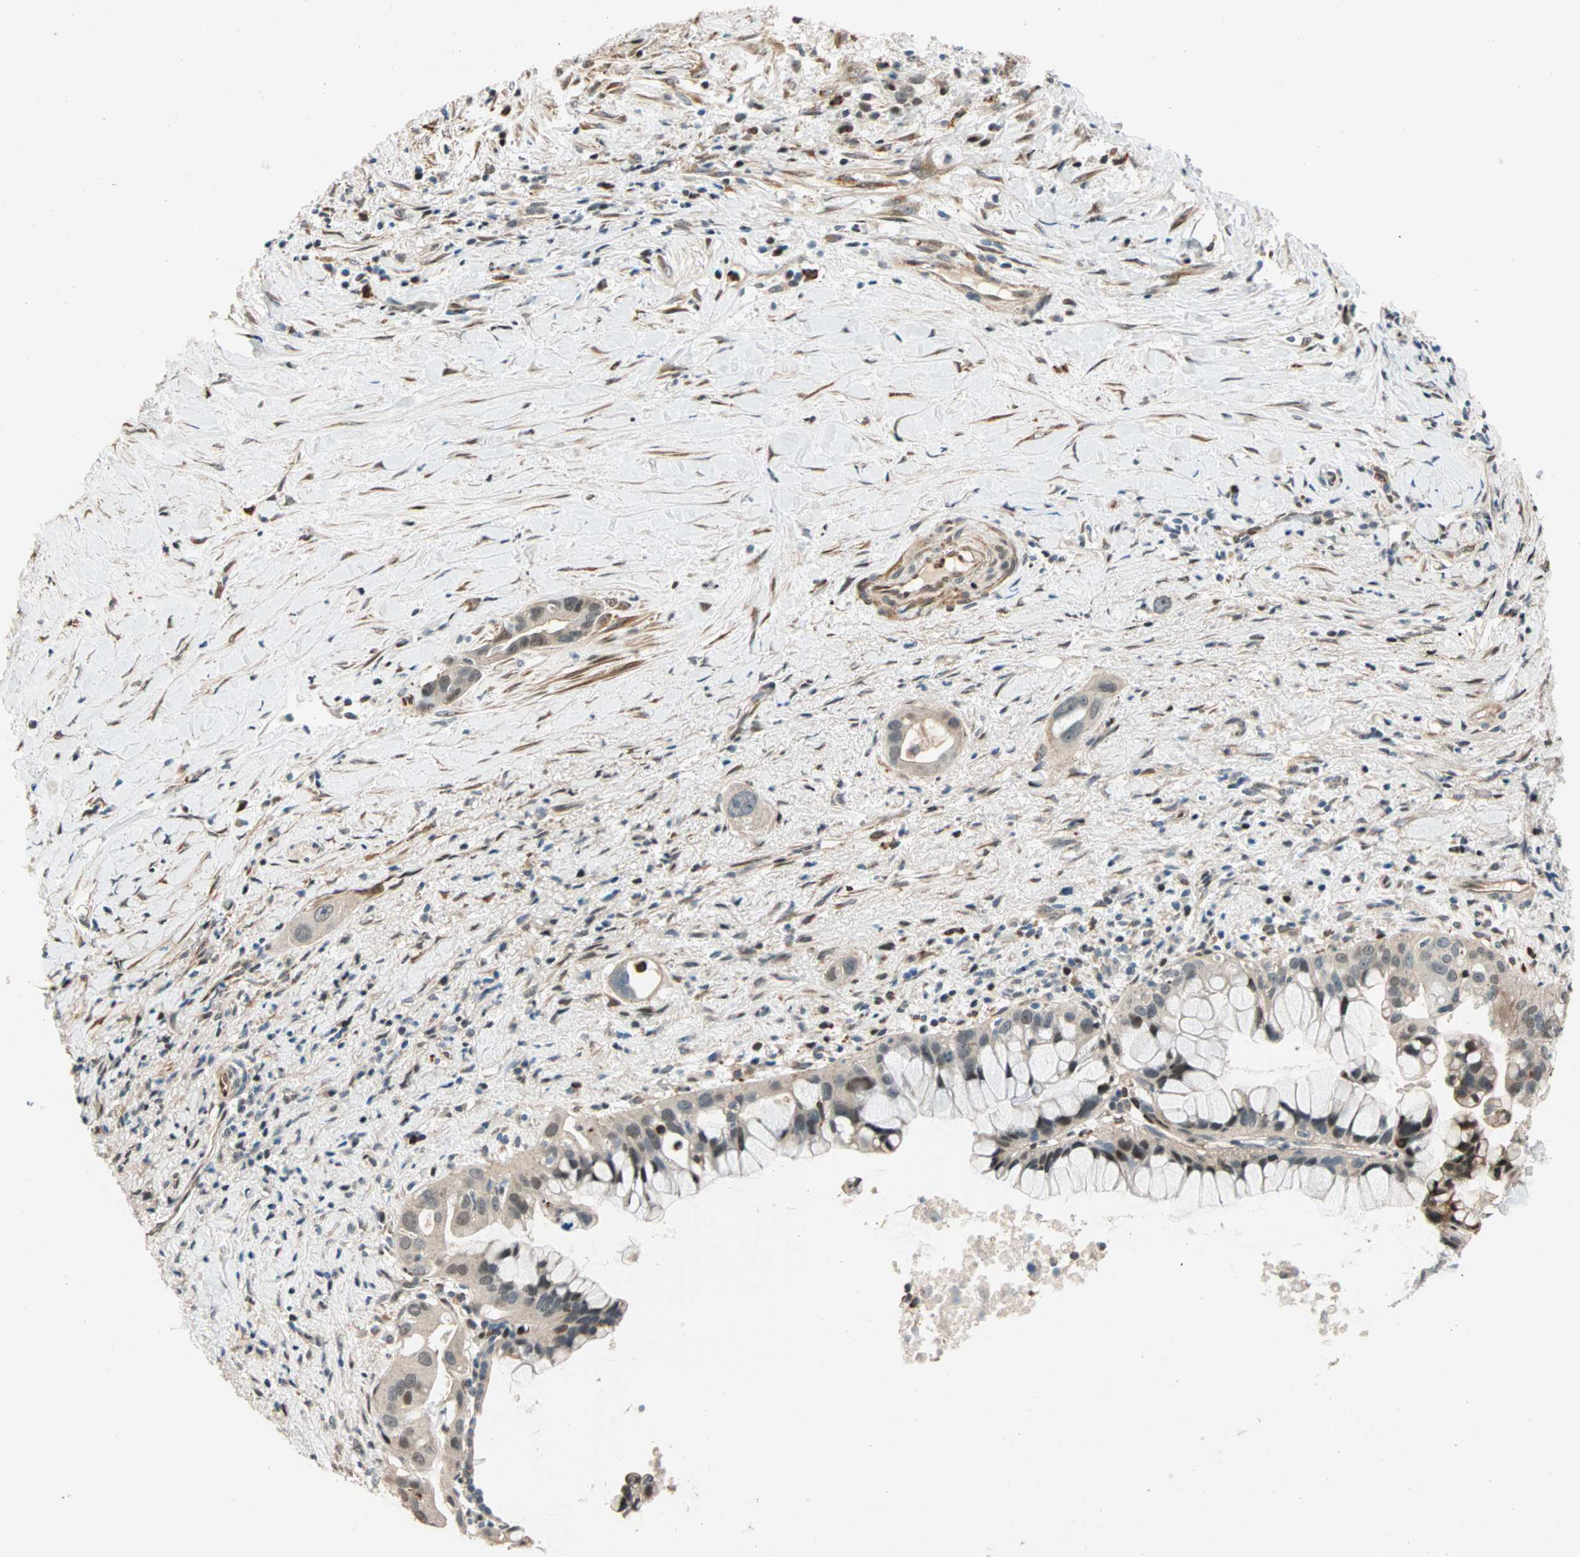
{"staining": {"intensity": "weak", "quantity": ">75%", "location": "cytoplasmic/membranous,nuclear"}, "tissue": "liver cancer", "cell_type": "Tumor cells", "image_type": "cancer", "snomed": [{"axis": "morphology", "description": "Cholangiocarcinoma"}, {"axis": "topography", "description": "Liver"}], "caption": "A histopathology image showing weak cytoplasmic/membranous and nuclear expression in approximately >75% of tumor cells in liver cholangiocarcinoma, as visualized by brown immunohistochemical staining.", "gene": "HECW1", "patient": {"sex": "female", "age": 65}}